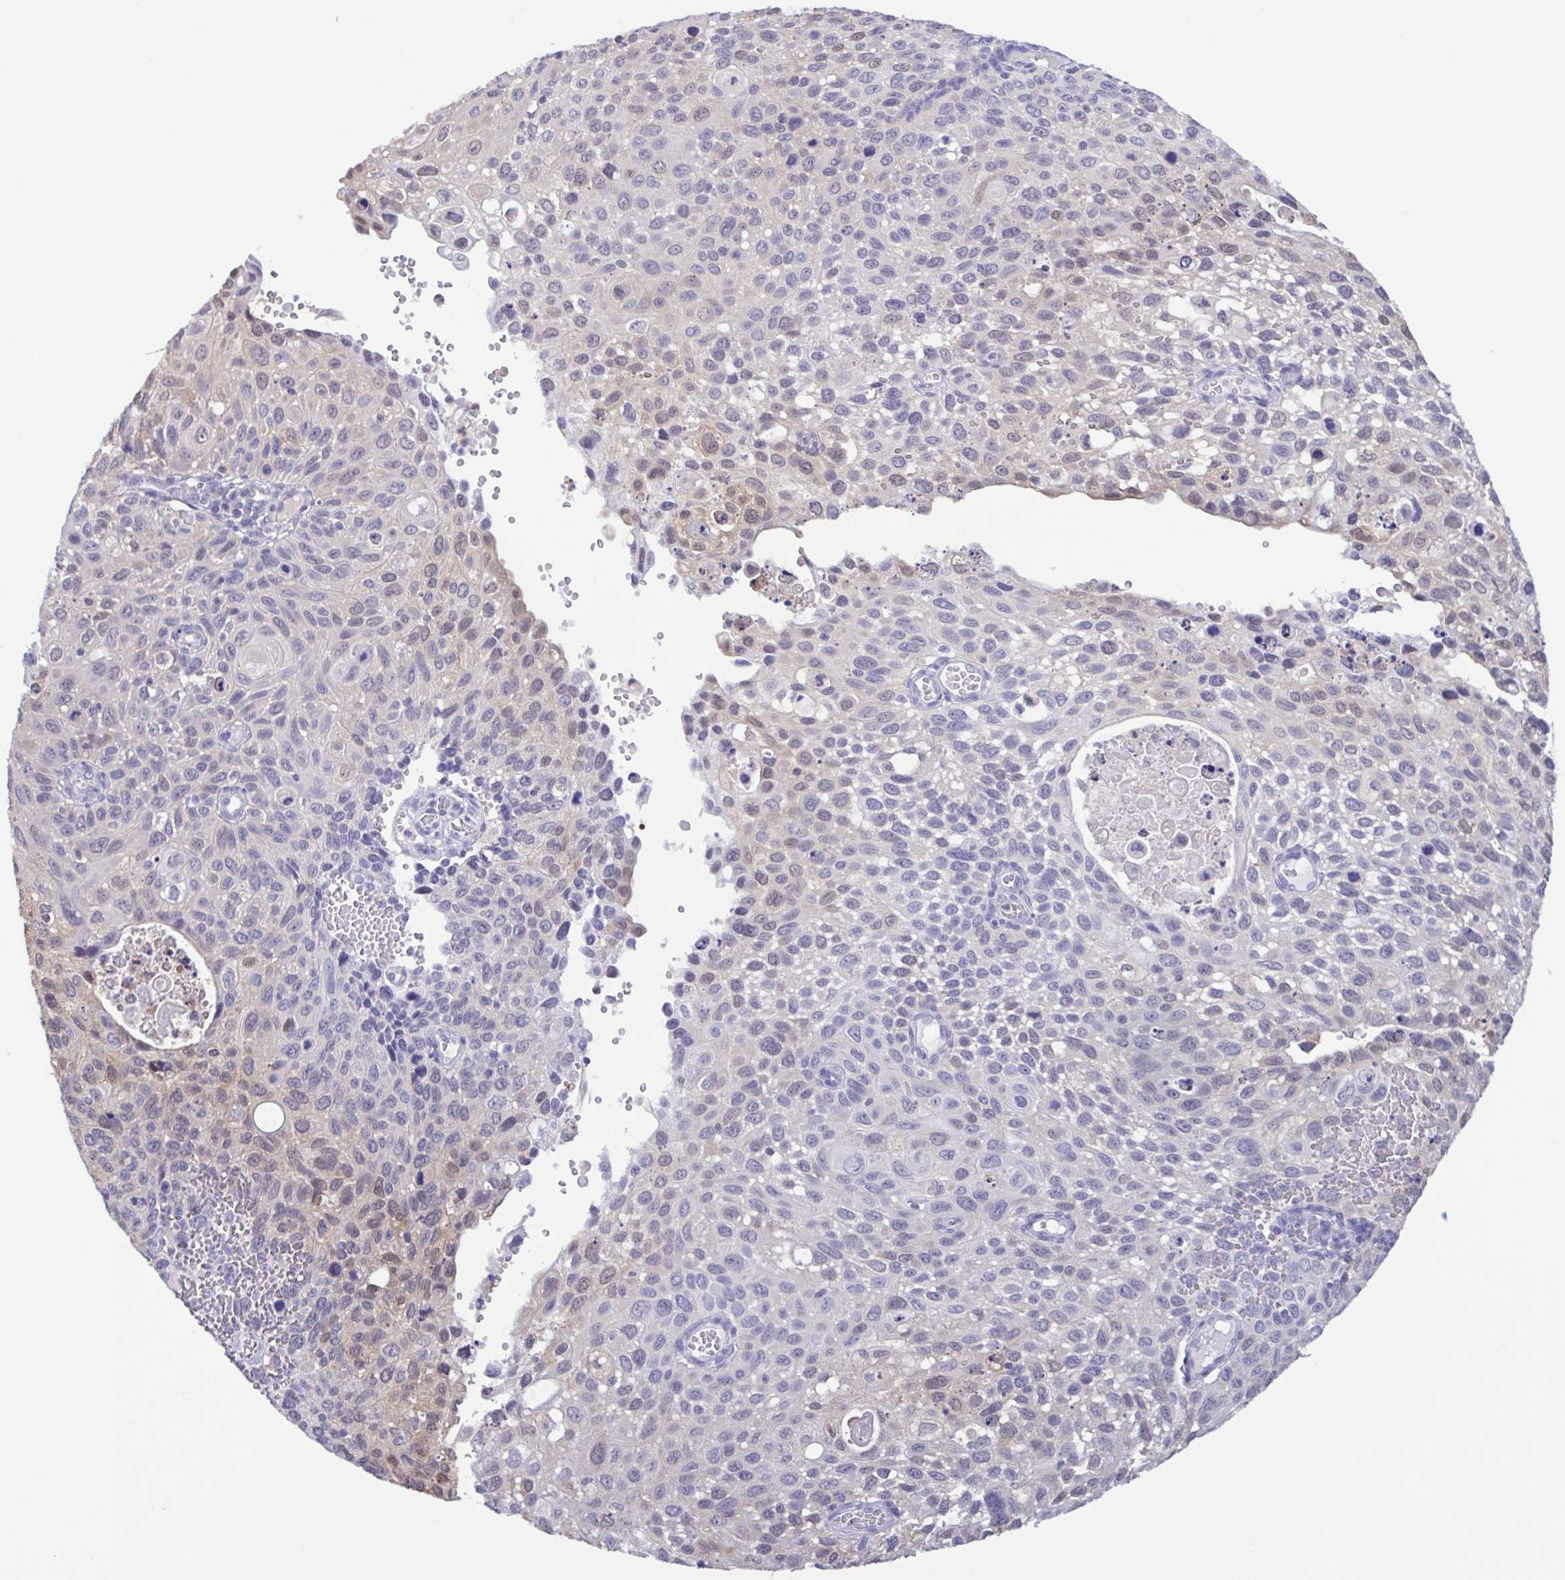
{"staining": {"intensity": "weak", "quantity": "<25%", "location": "nuclear"}, "tissue": "cervical cancer", "cell_type": "Tumor cells", "image_type": "cancer", "snomed": [{"axis": "morphology", "description": "Squamous cell carcinoma, NOS"}, {"axis": "topography", "description": "Cervix"}], "caption": "Immunohistochemistry (IHC) of human cervical cancer (squamous cell carcinoma) exhibits no expression in tumor cells. The staining was performed using DAB to visualize the protein expression in brown, while the nuclei were stained in blue with hematoxylin (Magnification: 20x).", "gene": "LDHC", "patient": {"sex": "female", "age": 70}}